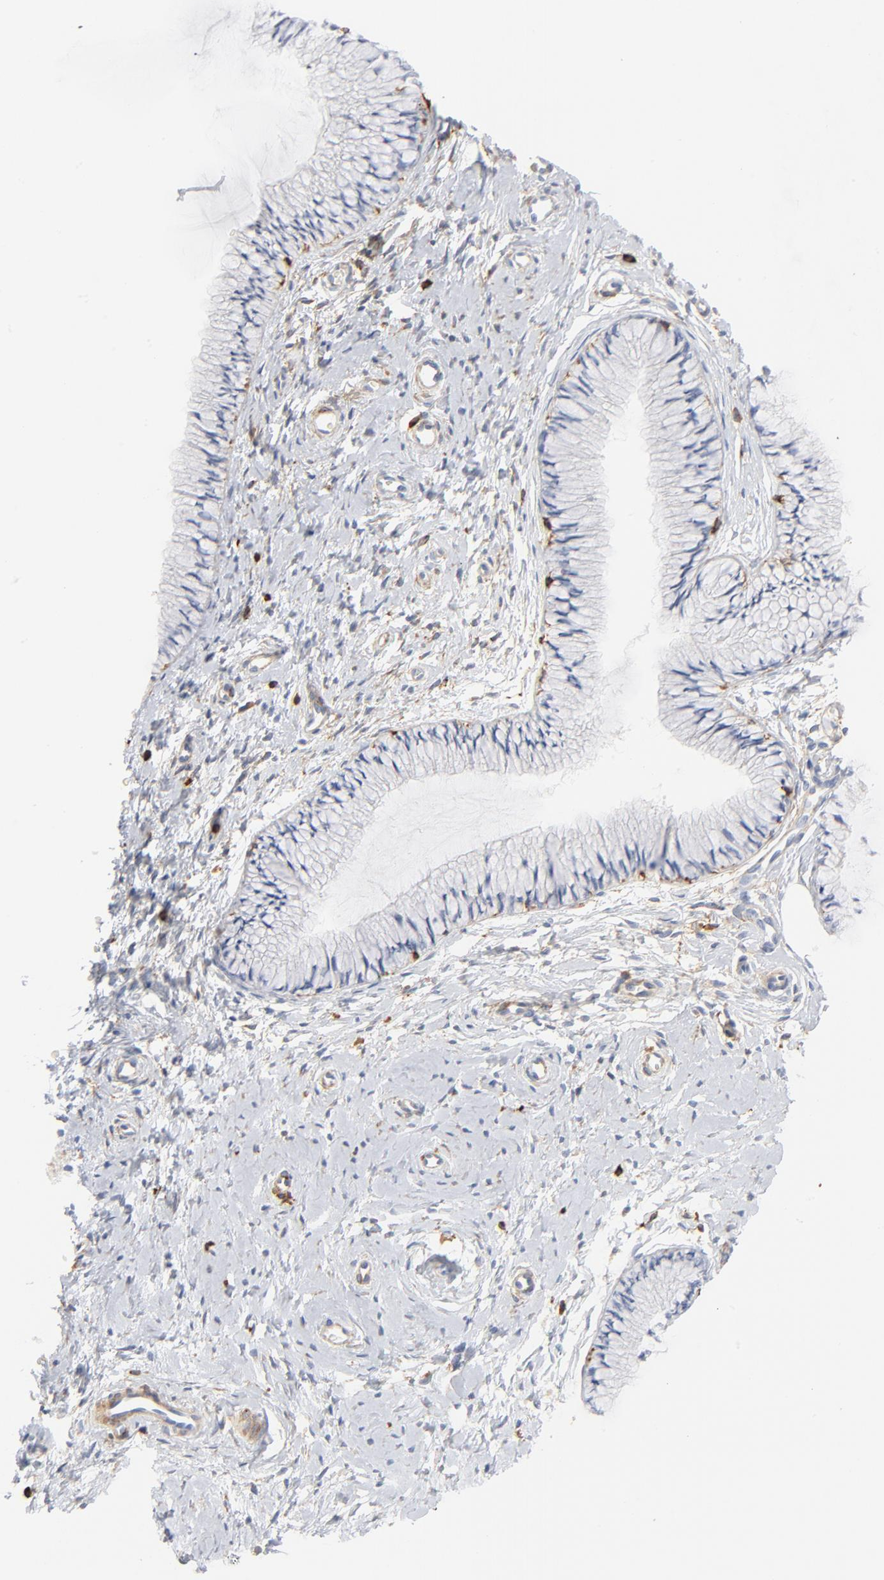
{"staining": {"intensity": "negative", "quantity": "none", "location": "none"}, "tissue": "cervix", "cell_type": "Glandular cells", "image_type": "normal", "snomed": [{"axis": "morphology", "description": "Normal tissue, NOS"}, {"axis": "topography", "description": "Cervix"}], "caption": "A micrograph of cervix stained for a protein exhibits no brown staining in glandular cells. (DAB (3,3'-diaminobenzidine) IHC with hematoxylin counter stain).", "gene": "SH3KBP1", "patient": {"sex": "female", "age": 46}}